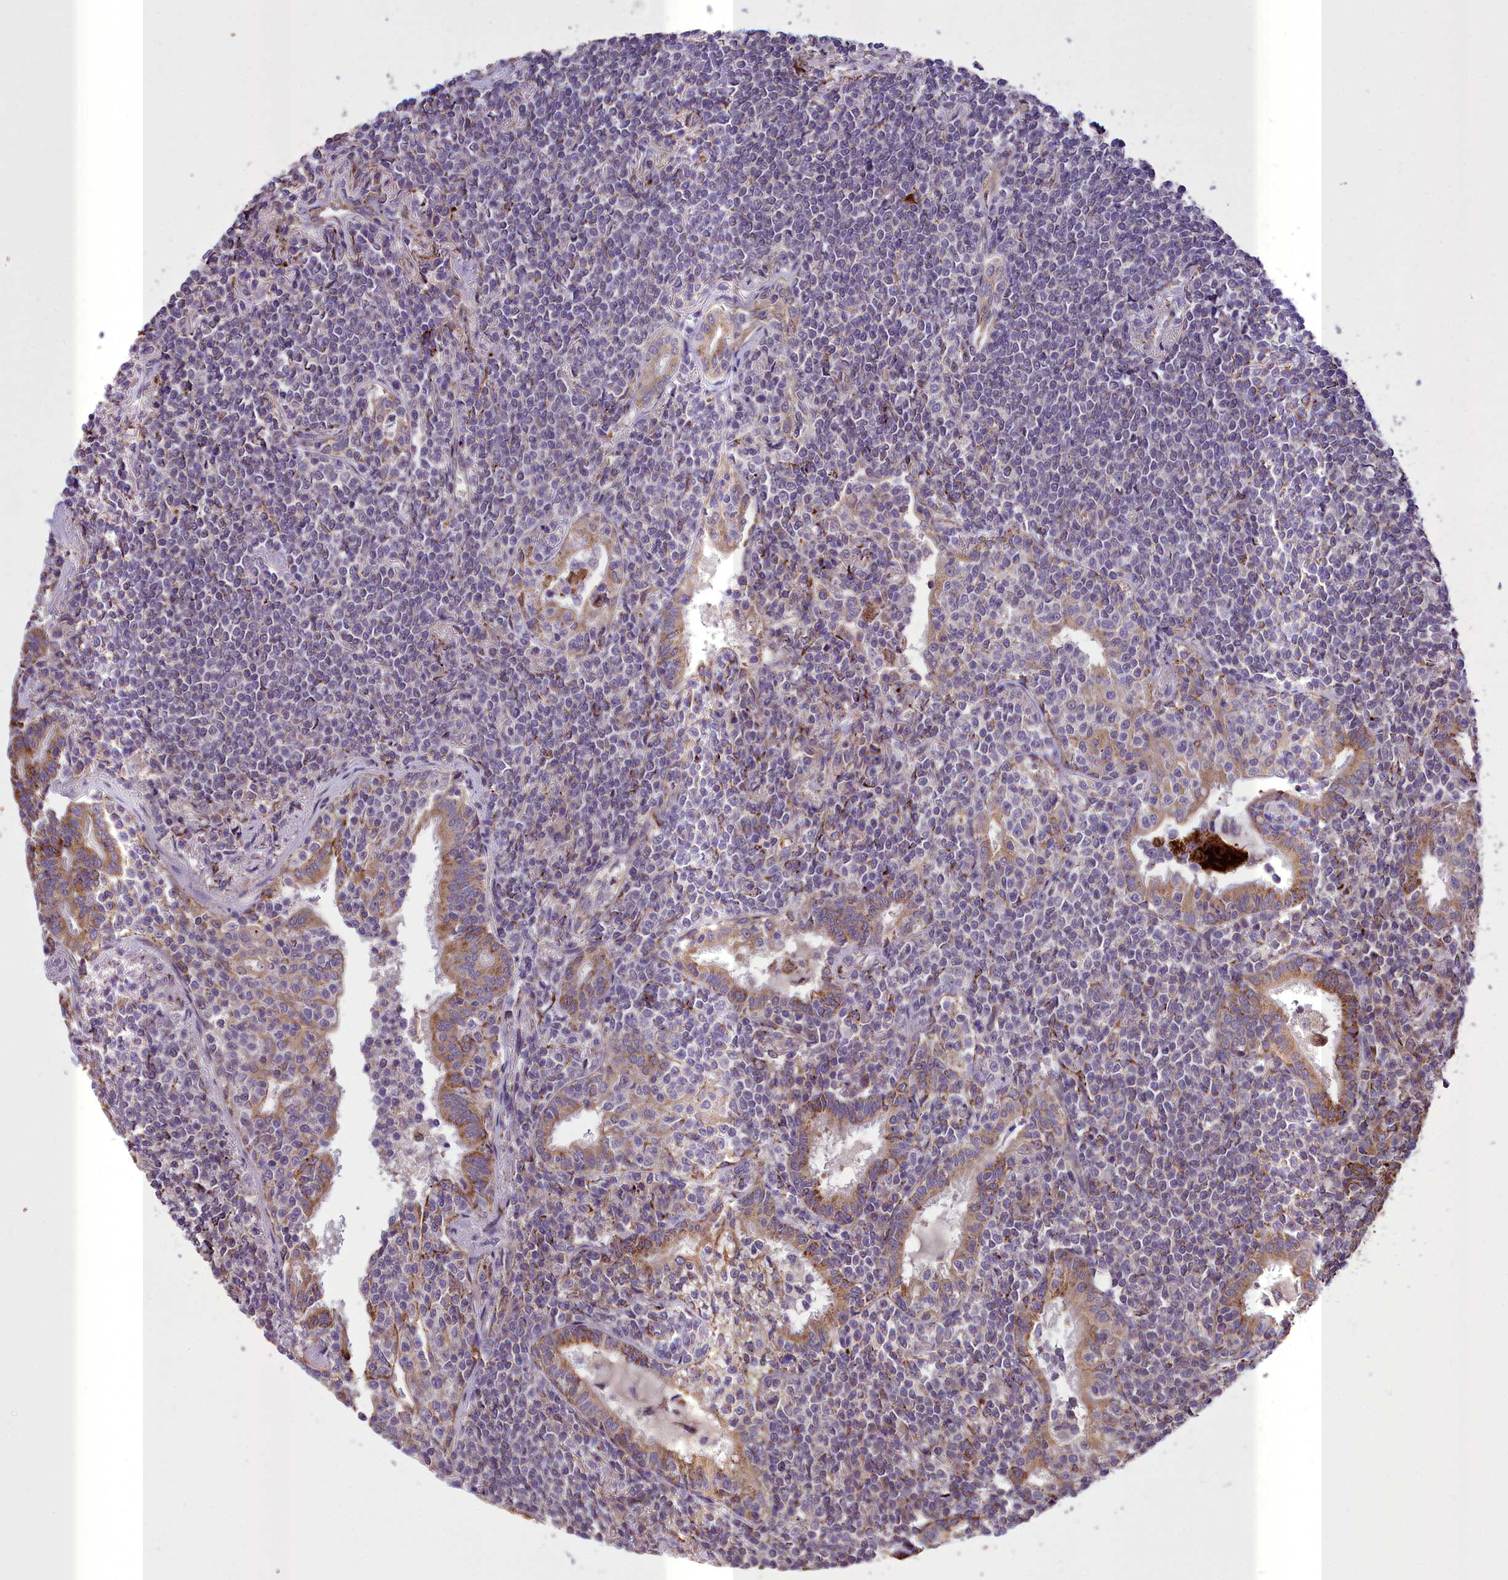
{"staining": {"intensity": "weak", "quantity": "<25%", "location": "cytoplasmic/membranous"}, "tissue": "lymphoma", "cell_type": "Tumor cells", "image_type": "cancer", "snomed": [{"axis": "morphology", "description": "Malignant lymphoma, non-Hodgkin's type, Low grade"}, {"axis": "topography", "description": "Lung"}], "caption": "Low-grade malignant lymphoma, non-Hodgkin's type was stained to show a protein in brown. There is no significant positivity in tumor cells. (IHC, brightfield microscopy, high magnification).", "gene": "TBC1D24", "patient": {"sex": "female", "age": 71}}